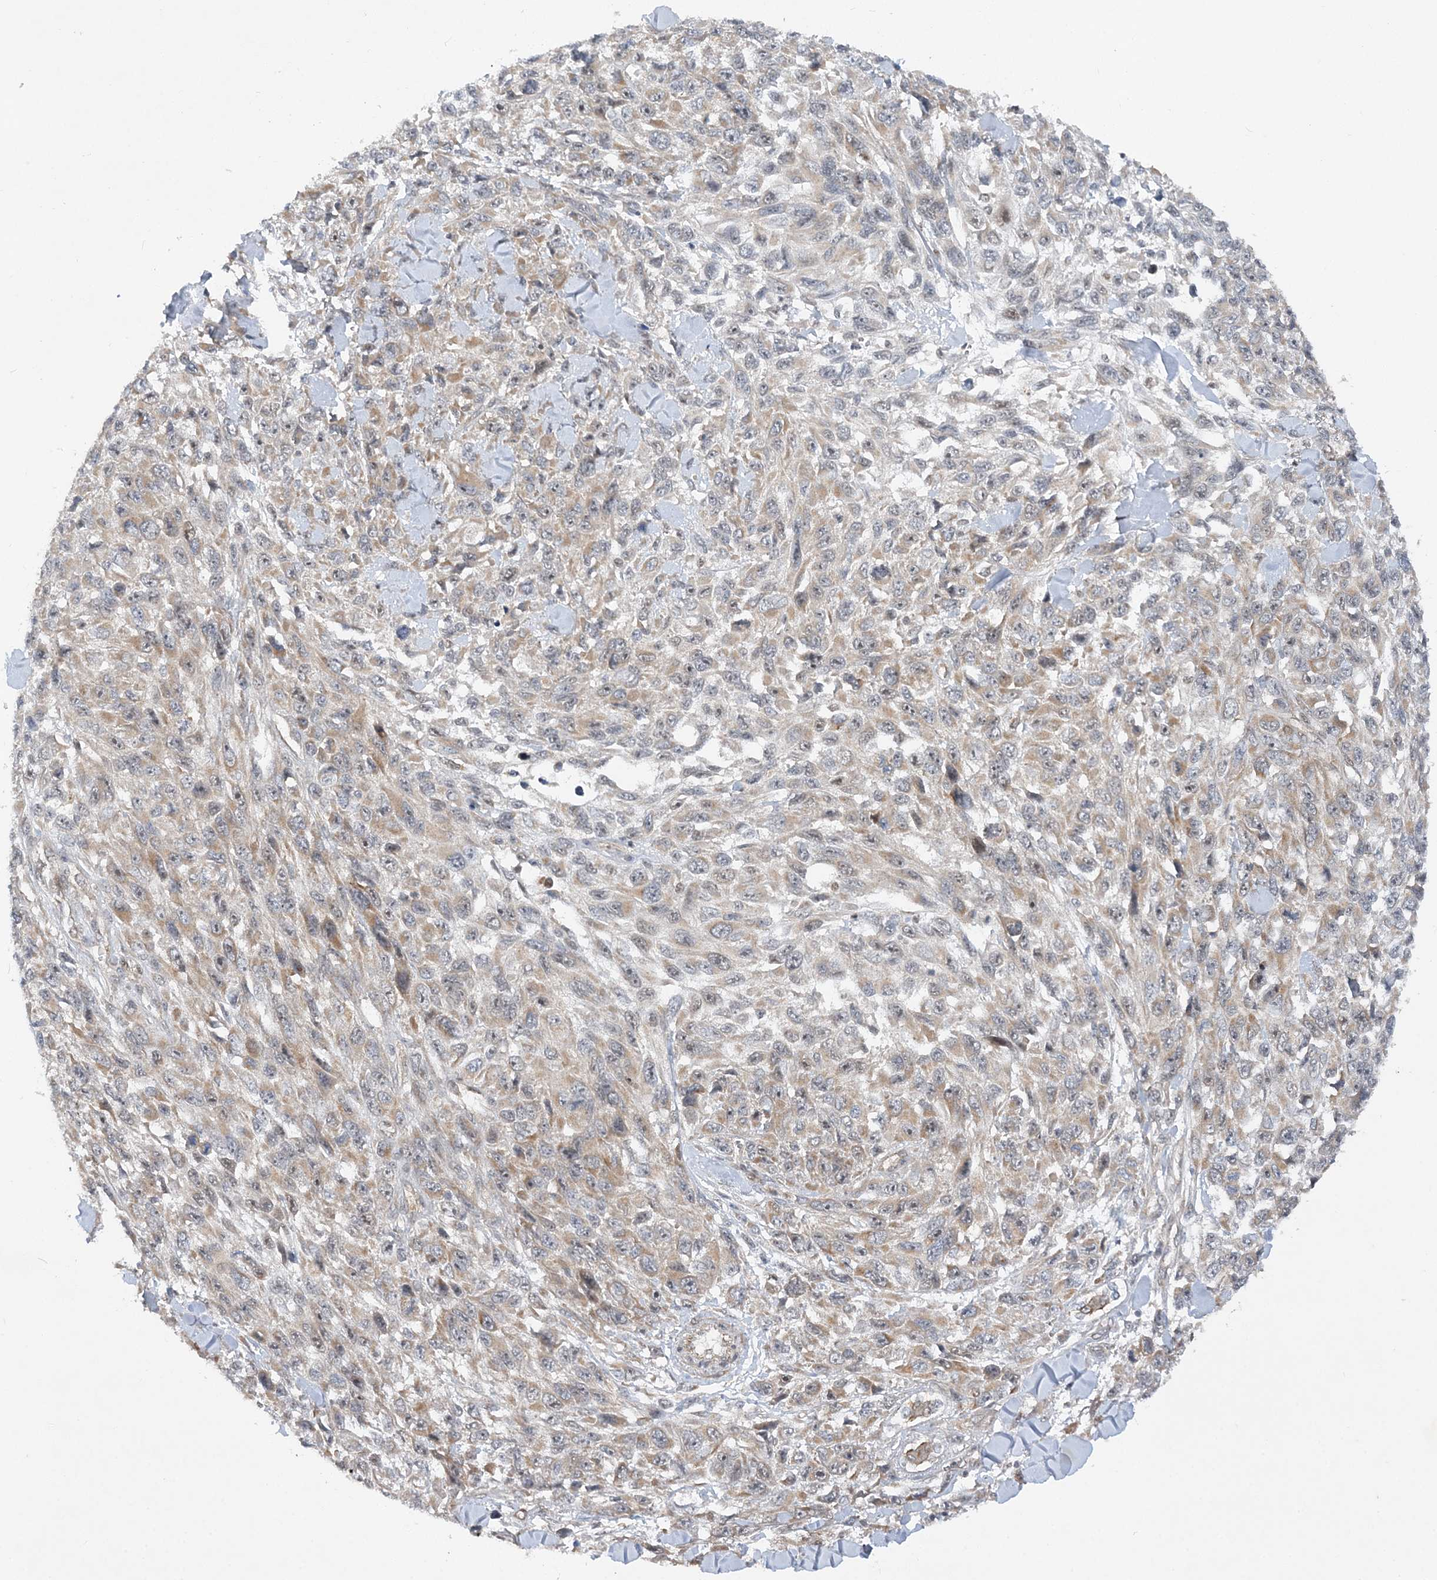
{"staining": {"intensity": "weak", "quantity": ">75%", "location": "cytoplasmic/membranous,nuclear"}, "tissue": "melanoma", "cell_type": "Tumor cells", "image_type": "cancer", "snomed": [{"axis": "morphology", "description": "Malignant melanoma, NOS"}, {"axis": "topography", "description": "Skin"}], "caption": "This image demonstrates IHC staining of malignant melanoma, with low weak cytoplasmic/membranous and nuclear expression in approximately >75% of tumor cells.", "gene": "MXI1", "patient": {"sex": "female", "age": 96}}